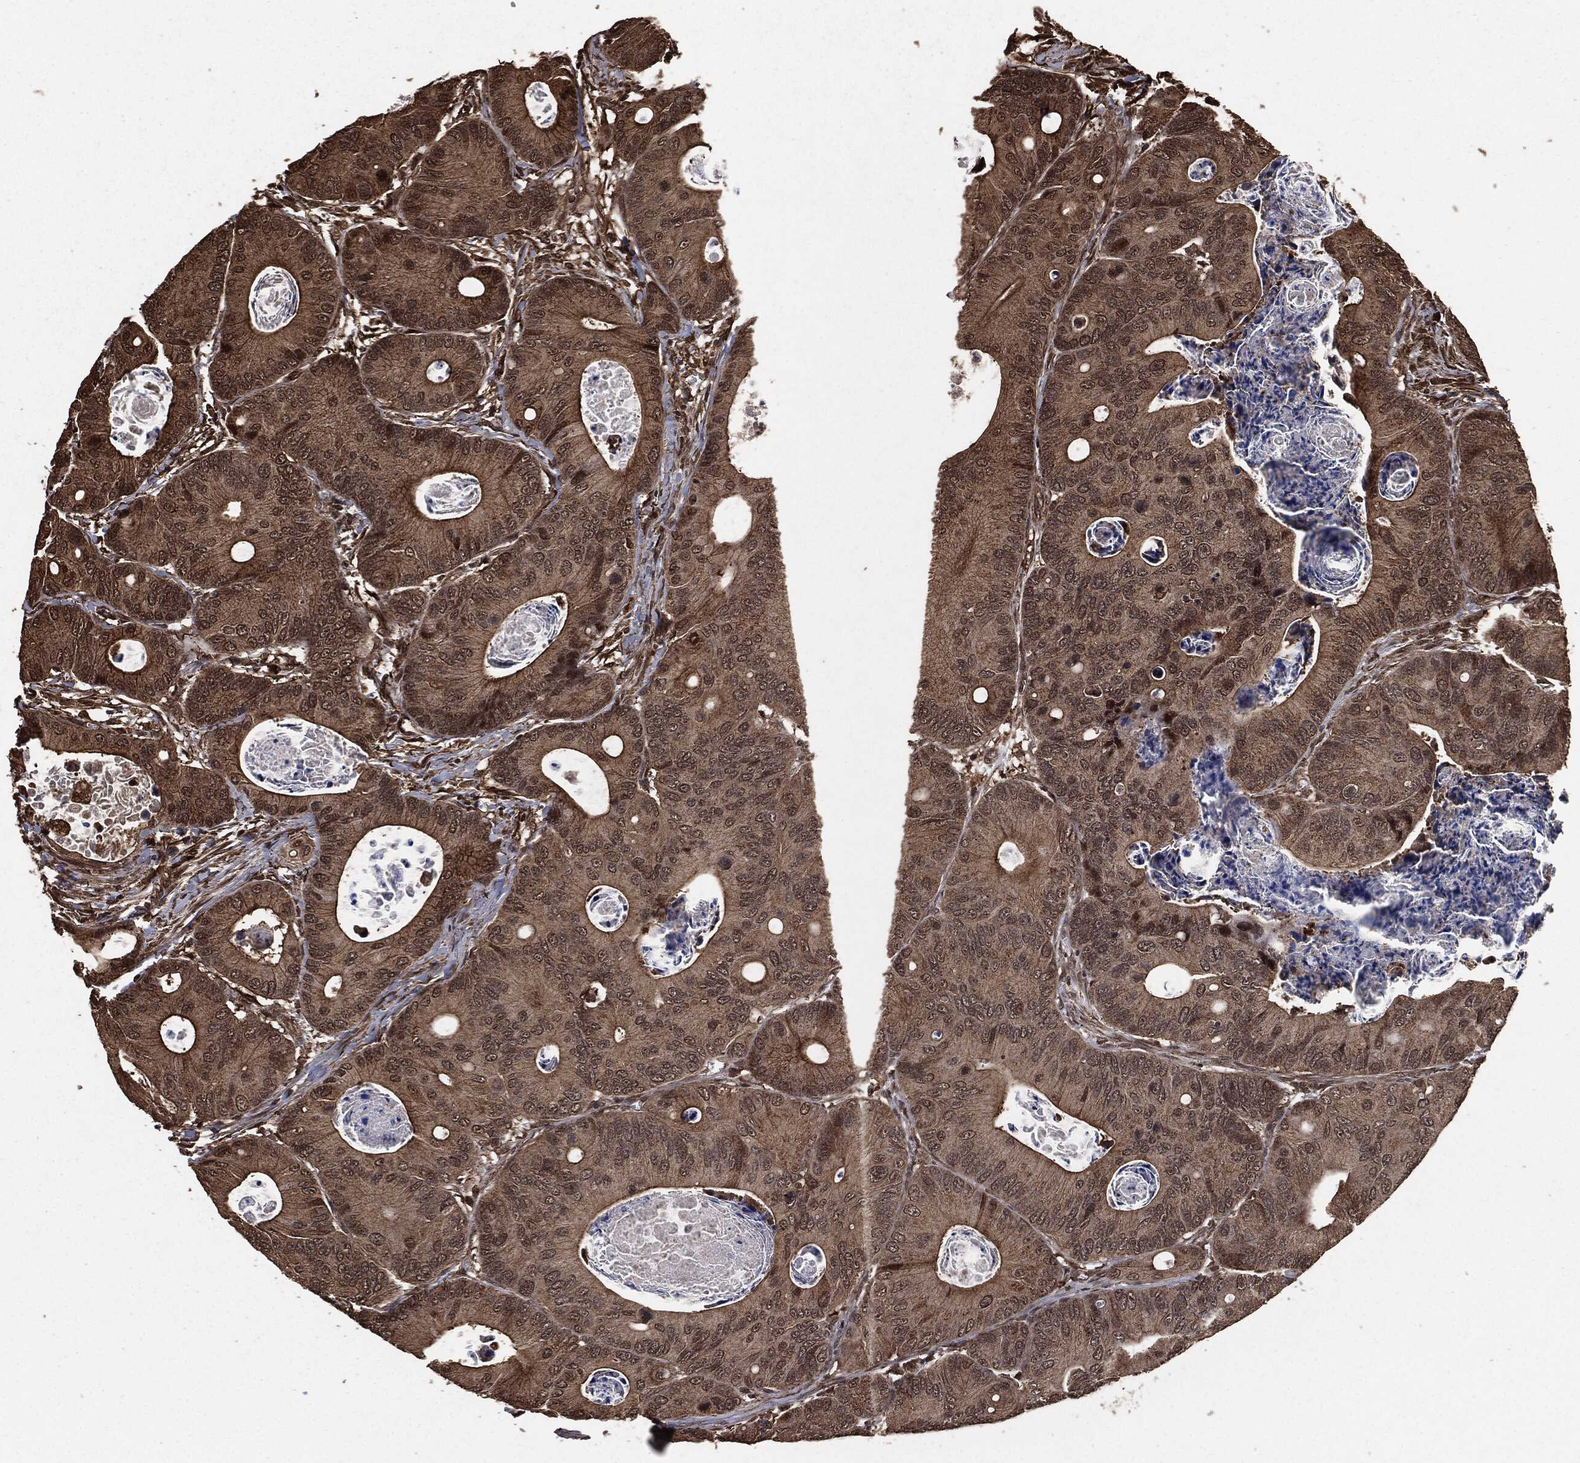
{"staining": {"intensity": "moderate", "quantity": "25%-75%", "location": "cytoplasmic/membranous"}, "tissue": "colorectal cancer", "cell_type": "Tumor cells", "image_type": "cancer", "snomed": [{"axis": "morphology", "description": "Adenocarcinoma, NOS"}, {"axis": "topography", "description": "Colon"}], "caption": "Moderate cytoplasmic/membranous staining for a protein is identified in about 25%-75% of tumor cells of colorectal cancer (adenocarcinoma) using IHC.", "gene": "EGFR", "patient": {"sex": "female", "age": 78}}